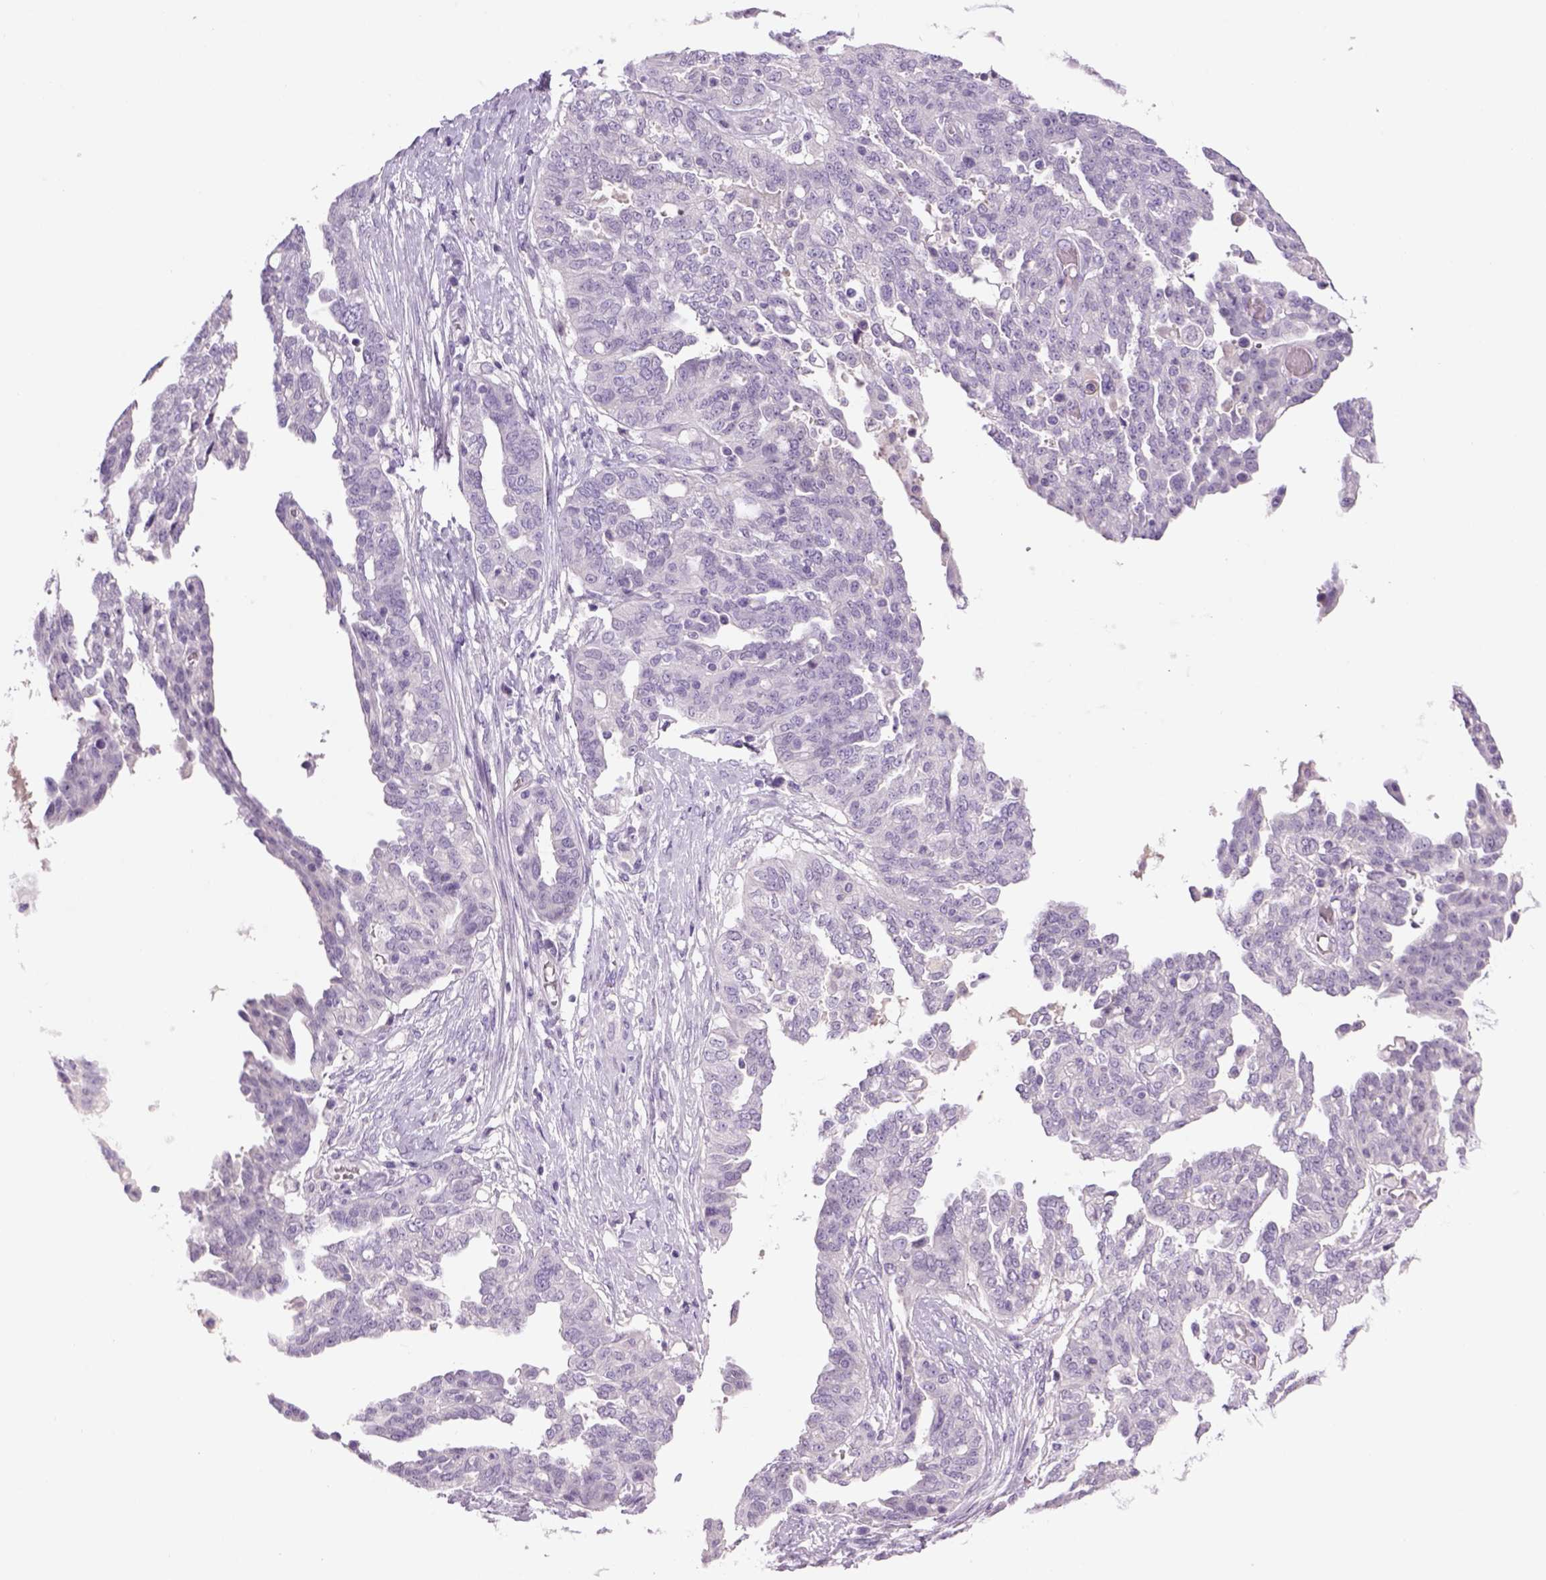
{"staining": {"intensity": "negative", "quantity": "none", "location": "none"}, "tissue": "ovarian cancer", "cell_type": "Tumor cells", "image_type": "cancer", "snomed": [{"axis": "morphology", "description": "Cystadenocarcinoma, serous, NOS"}, {"axis": "topography", "description": "Ovary"}], "caption": "DAB immunohistochemical staining of human ovarian serous cystadenocarcinoma demonstrates no significant positivity in tumor cells. (DAB immunohistochemistry, high magnification).", "gene": "DBH", "patient": {"sex": "female", "age": 67}}